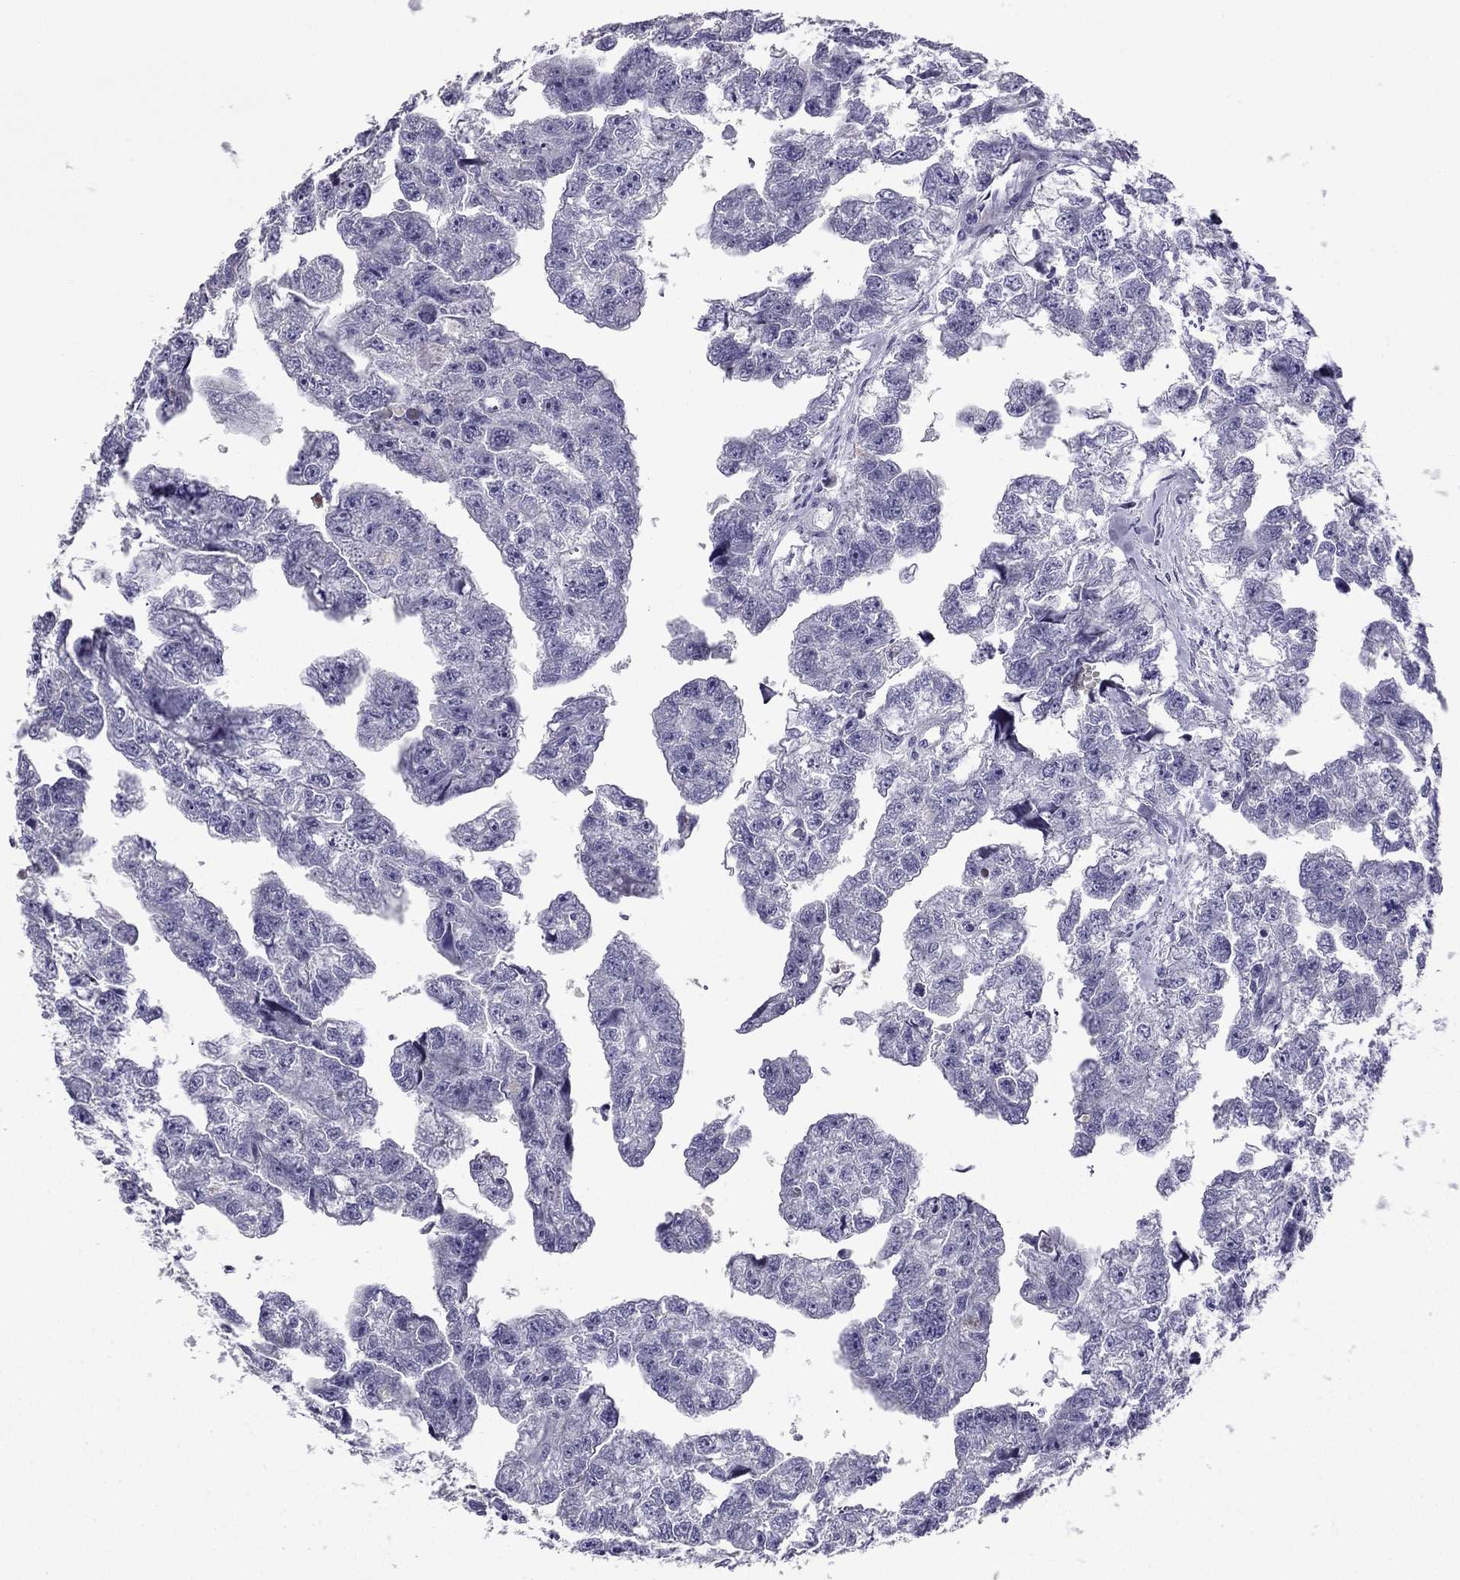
{"staining": {"intensity": "negative", "quantity": "none", "location": "none"}, "tissue": "testis cancer", "cell_type": "Tumor cells", "image_type": "cancer", "snomed": [{"axis": "morphology", "description": "Carcinoma, Embryonal, NOS"}, {"axis": "morphology", "description": "Teratoma, malignant, NOS"}, {"axis": "topography", "description": "Testis"}], "caption": "Histopathology image shows no protein expression in tumor cells of testis cancer (teratoma (malignant)) tissue.", "gene": "CFAP70", "patient": {"sex": "male", "age": 44}}